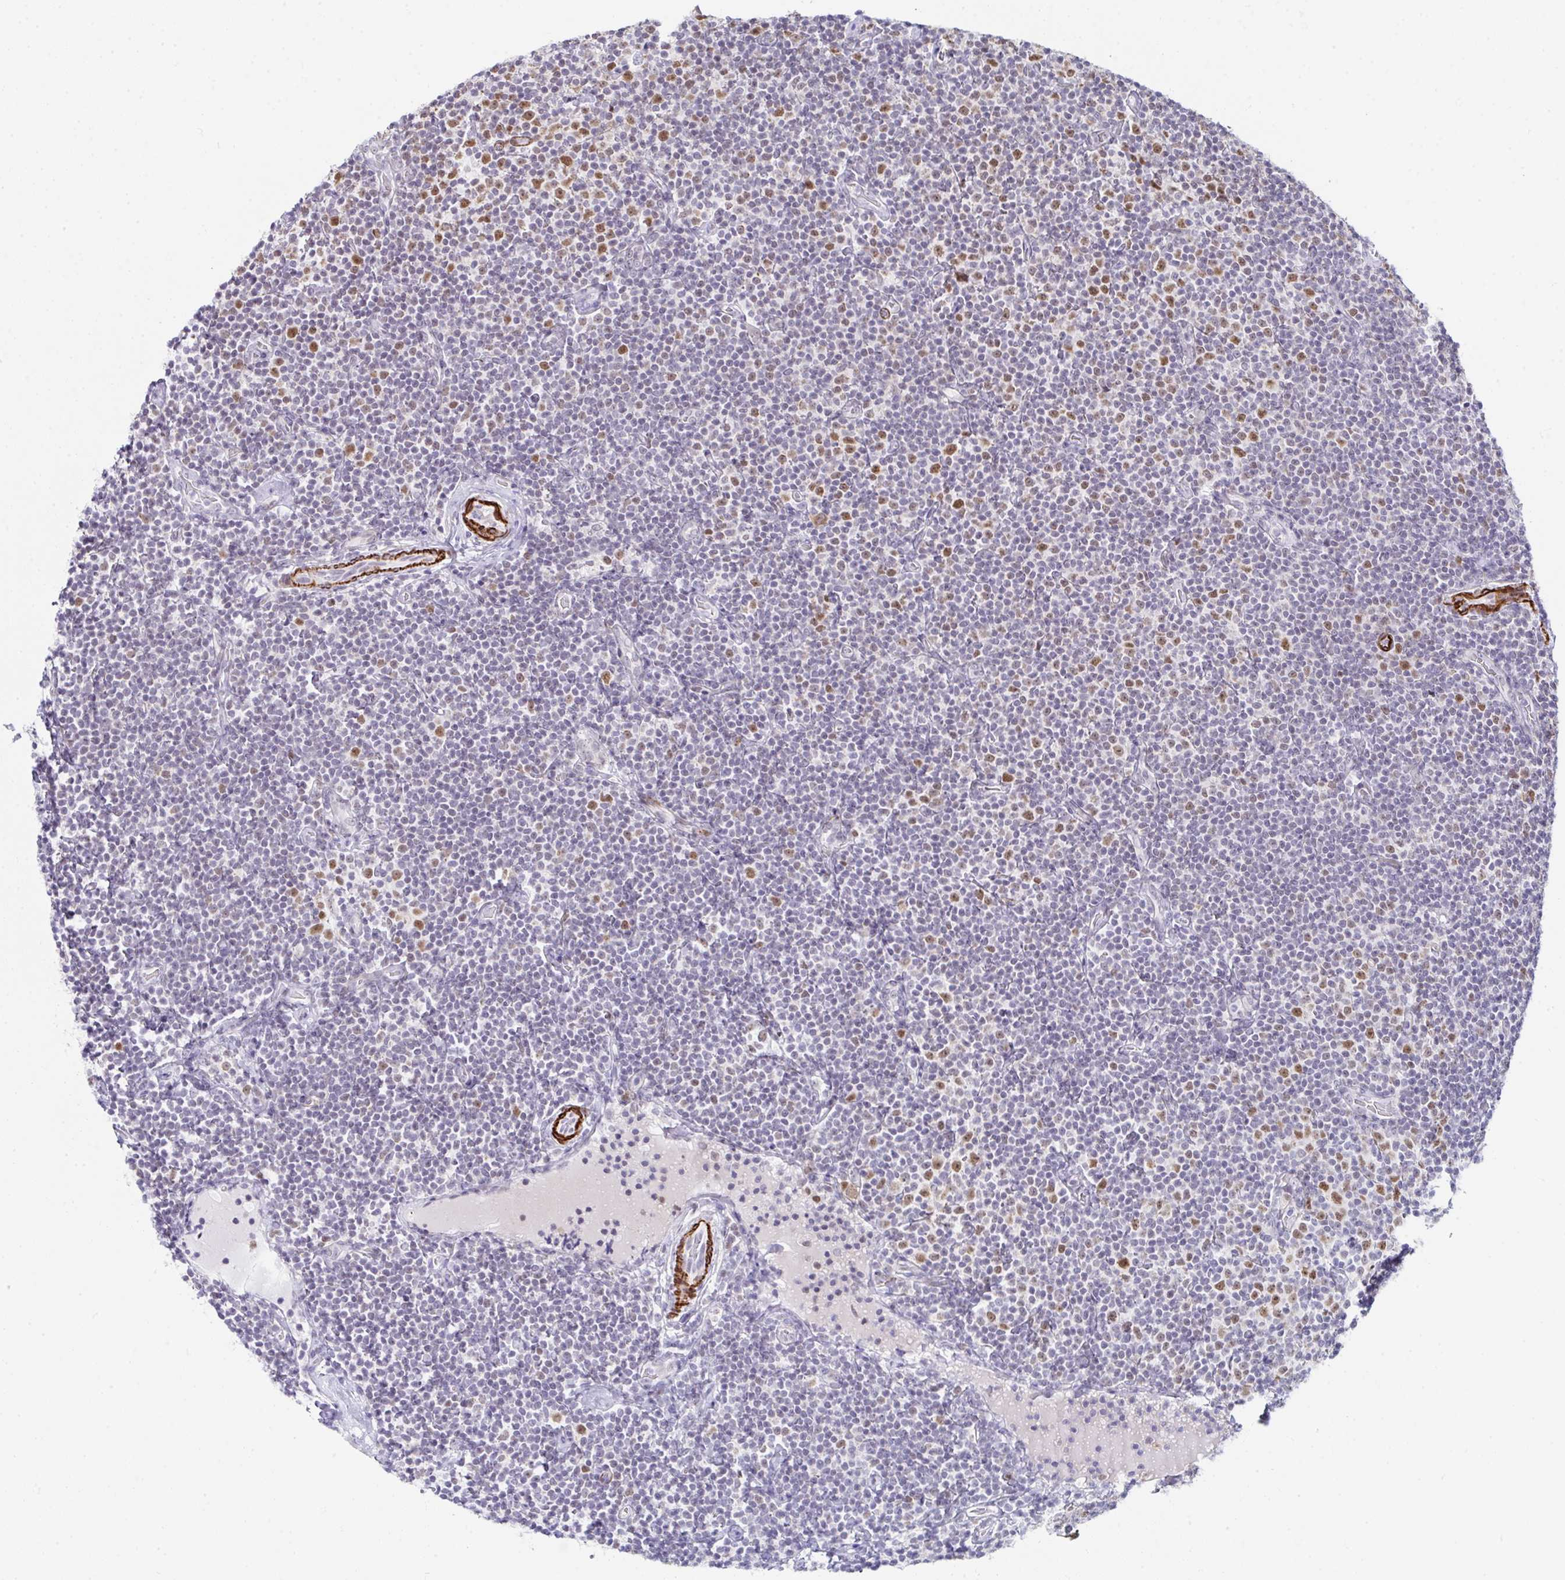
{"staining": {"intensity": "negative", "quantity": "none", "location": "none"}, "tissue": "lymphoma", "cell_type": "Tumor cells", "image_type": "cancer", "snomed": [{"axis": "morphology", "description": "Malignant lymphoma, non-Hodgkin's type, Low grade"}, {"axis": "topography", "description": "Lymph node"}], "caption": "This is a photomicrograph of immunohistochemistry staining of malignant lymphoma, non-Hodgkin's type (low-grade), which shows no staining in tumor cells.", "gene": "GINS2", "patient": {"sex": "male", "age": 81}}